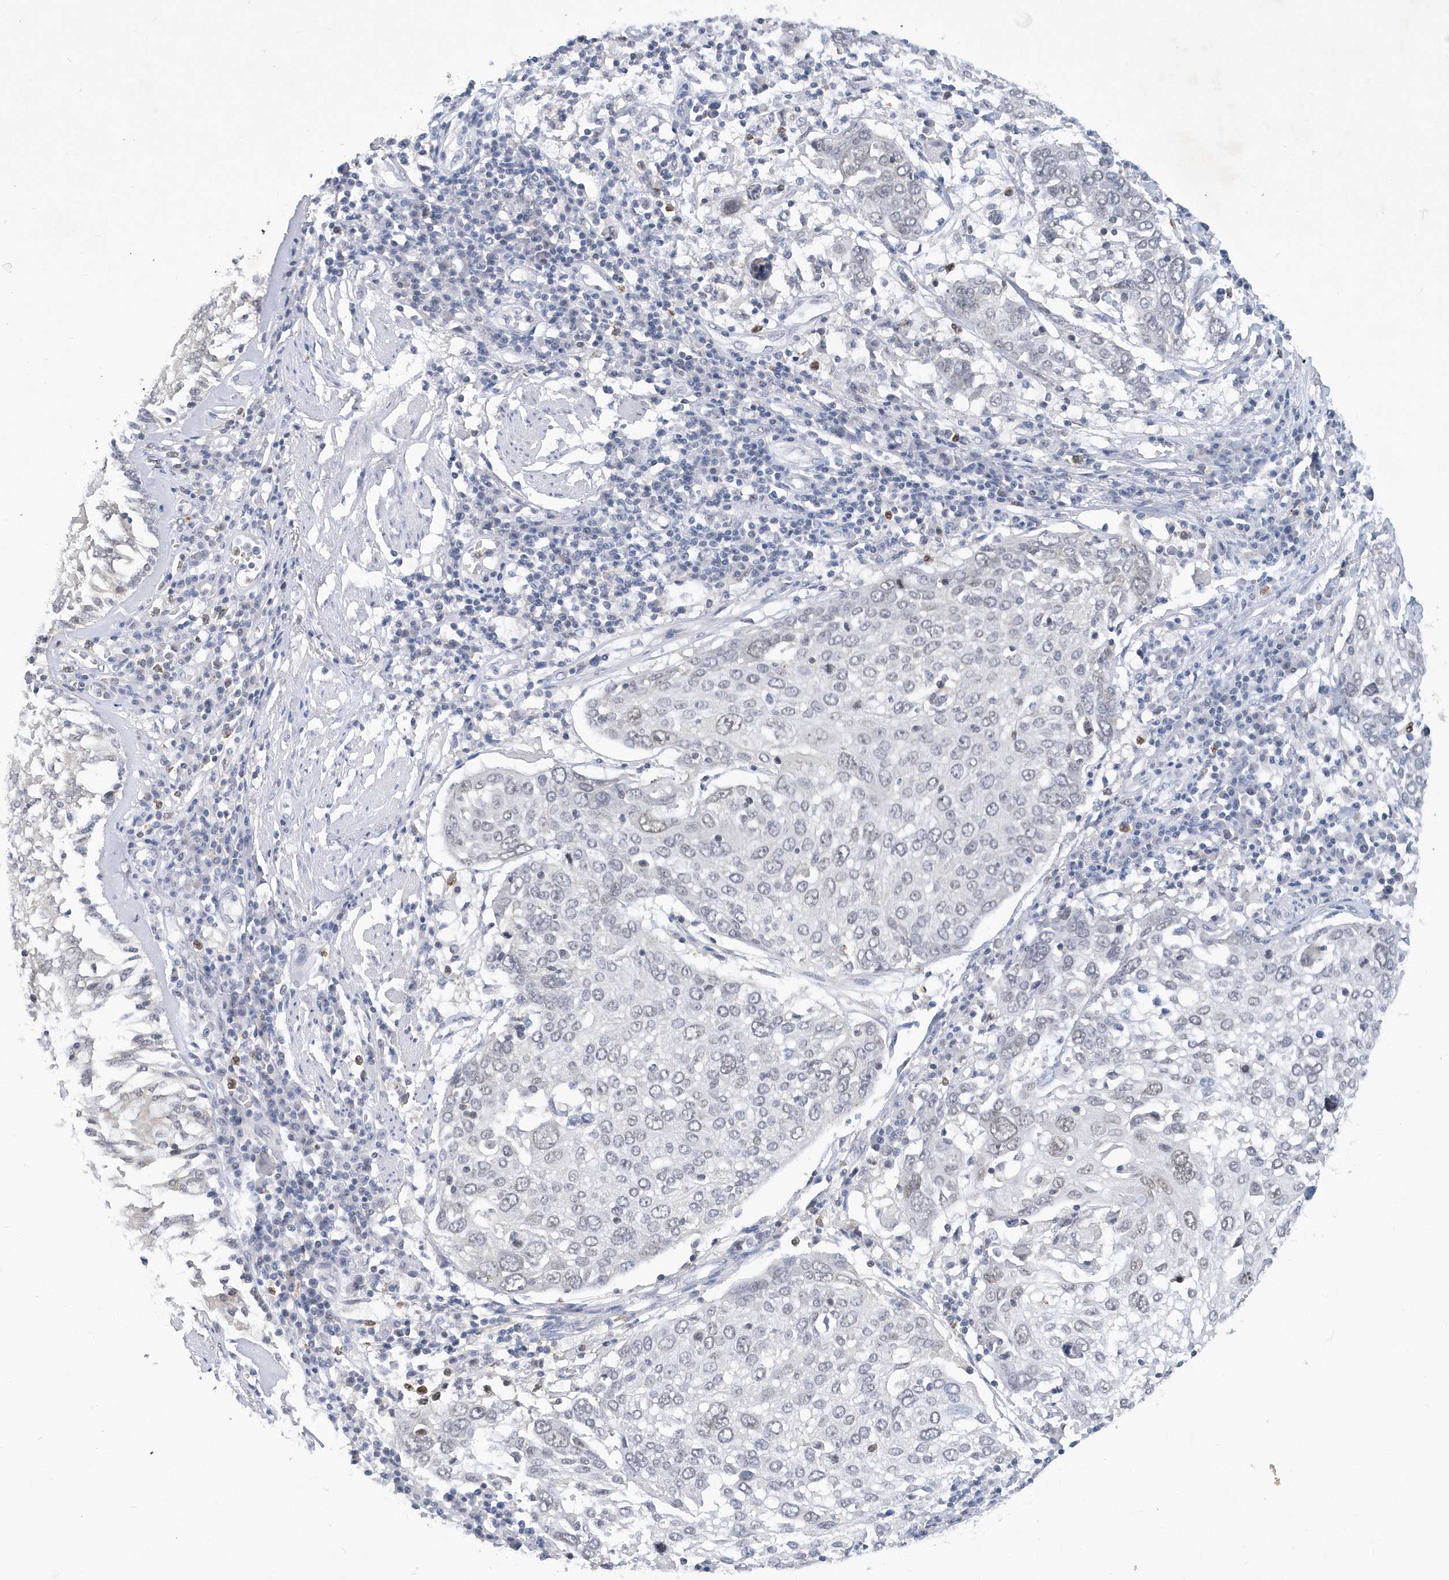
{"staining": {"intensity": "negative", "quantity": "none", "location": "none"}, "tissue": "lung cancer", "cell_type": "Tumor cells", "image_type": "cancer", "snomed": [{"axis": "morphology", "description": "Squamous cell carcinoma, NOS"}, {"axis": "topography", "description": "Lung"}], "caption": "An image of human squamous cell carcinoma (lung) is negative for staining in tumor cells.", "gene": "SRGAP3", "patient": {"sex": "male", "age": 65}}